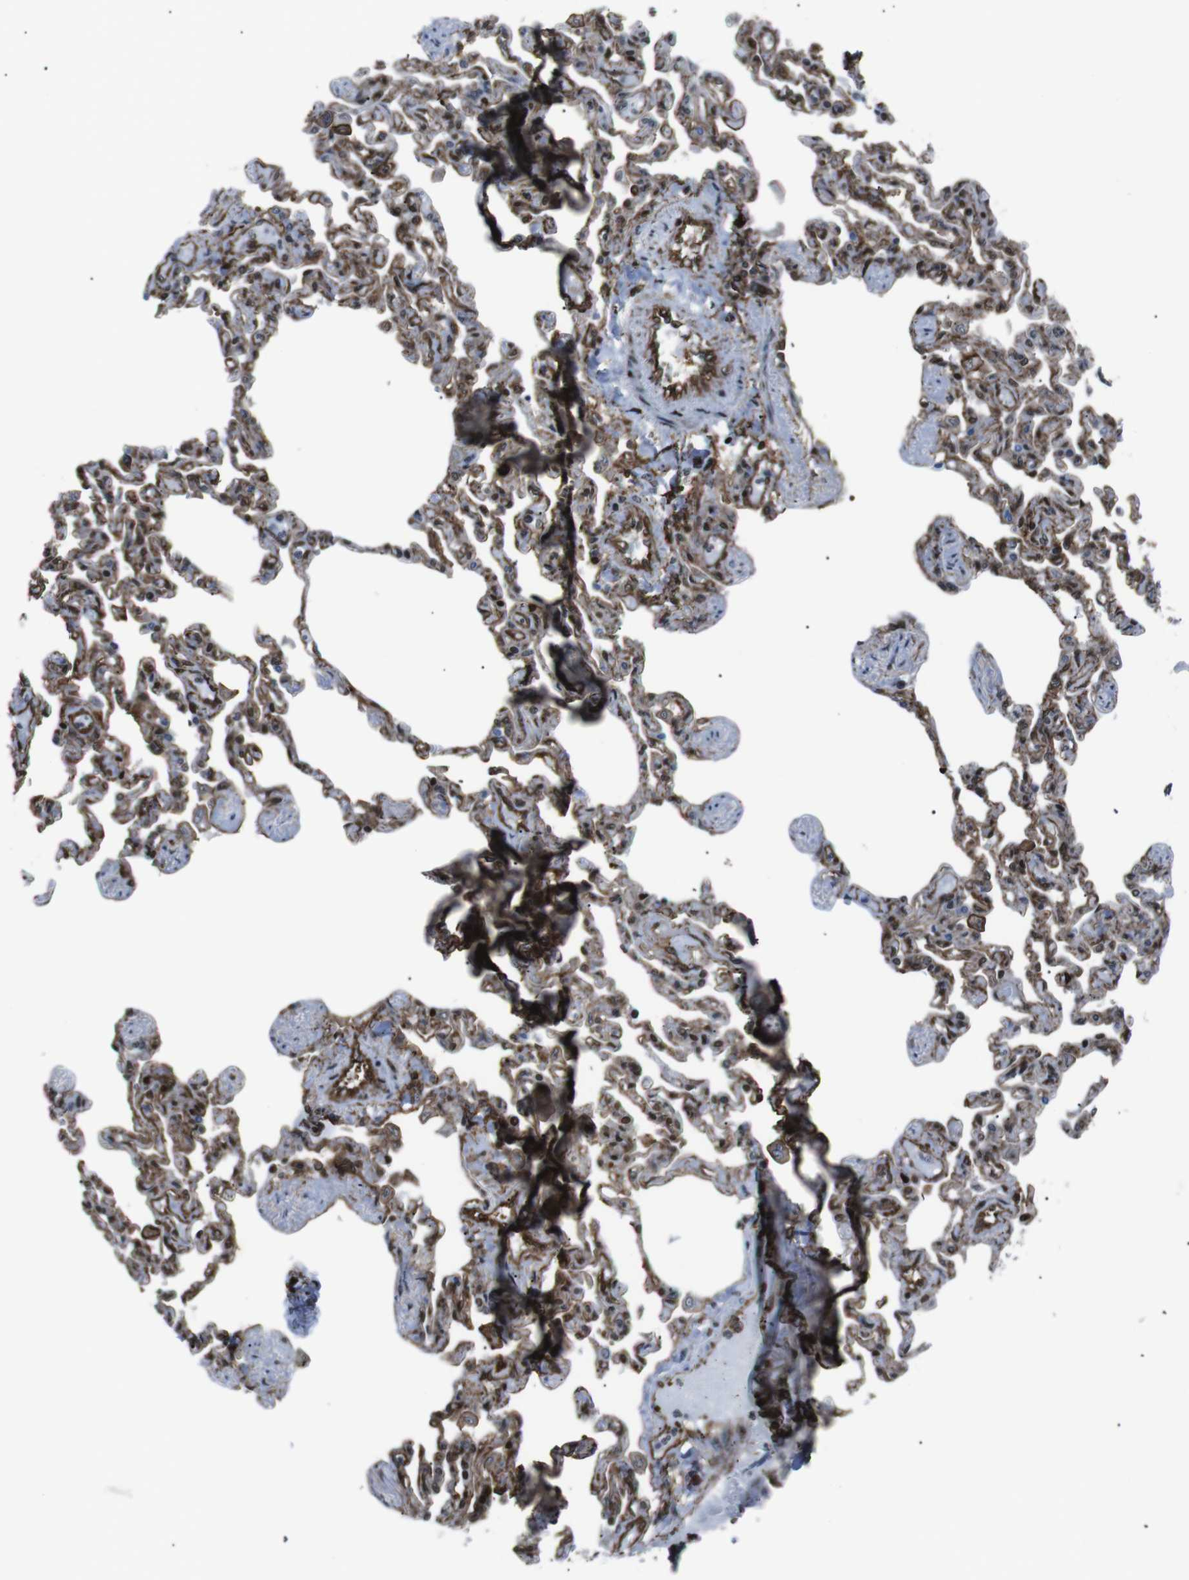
{"staining": {"intensity": "strong", "quantity": ">75%", "location": "cytoplasmic/membranous,nuclear"}, "tissue": "lung", "cell_type": "Alveolar cells", "image_type": "normal", "snomed": [{"axis": "morphology", "description": "Normal tissue, NOS"}, {"axis": "topography", "description": "Lung"}], "caption": "This micrograph exhibits immunohistochemistry staining of normal lung, with high strong cytoplasmic/membranous,nuclear positivity in about >75% of alveolar cells.", "gene": "HNRNPU", "patient": {"sex": "male", "age": 21}}